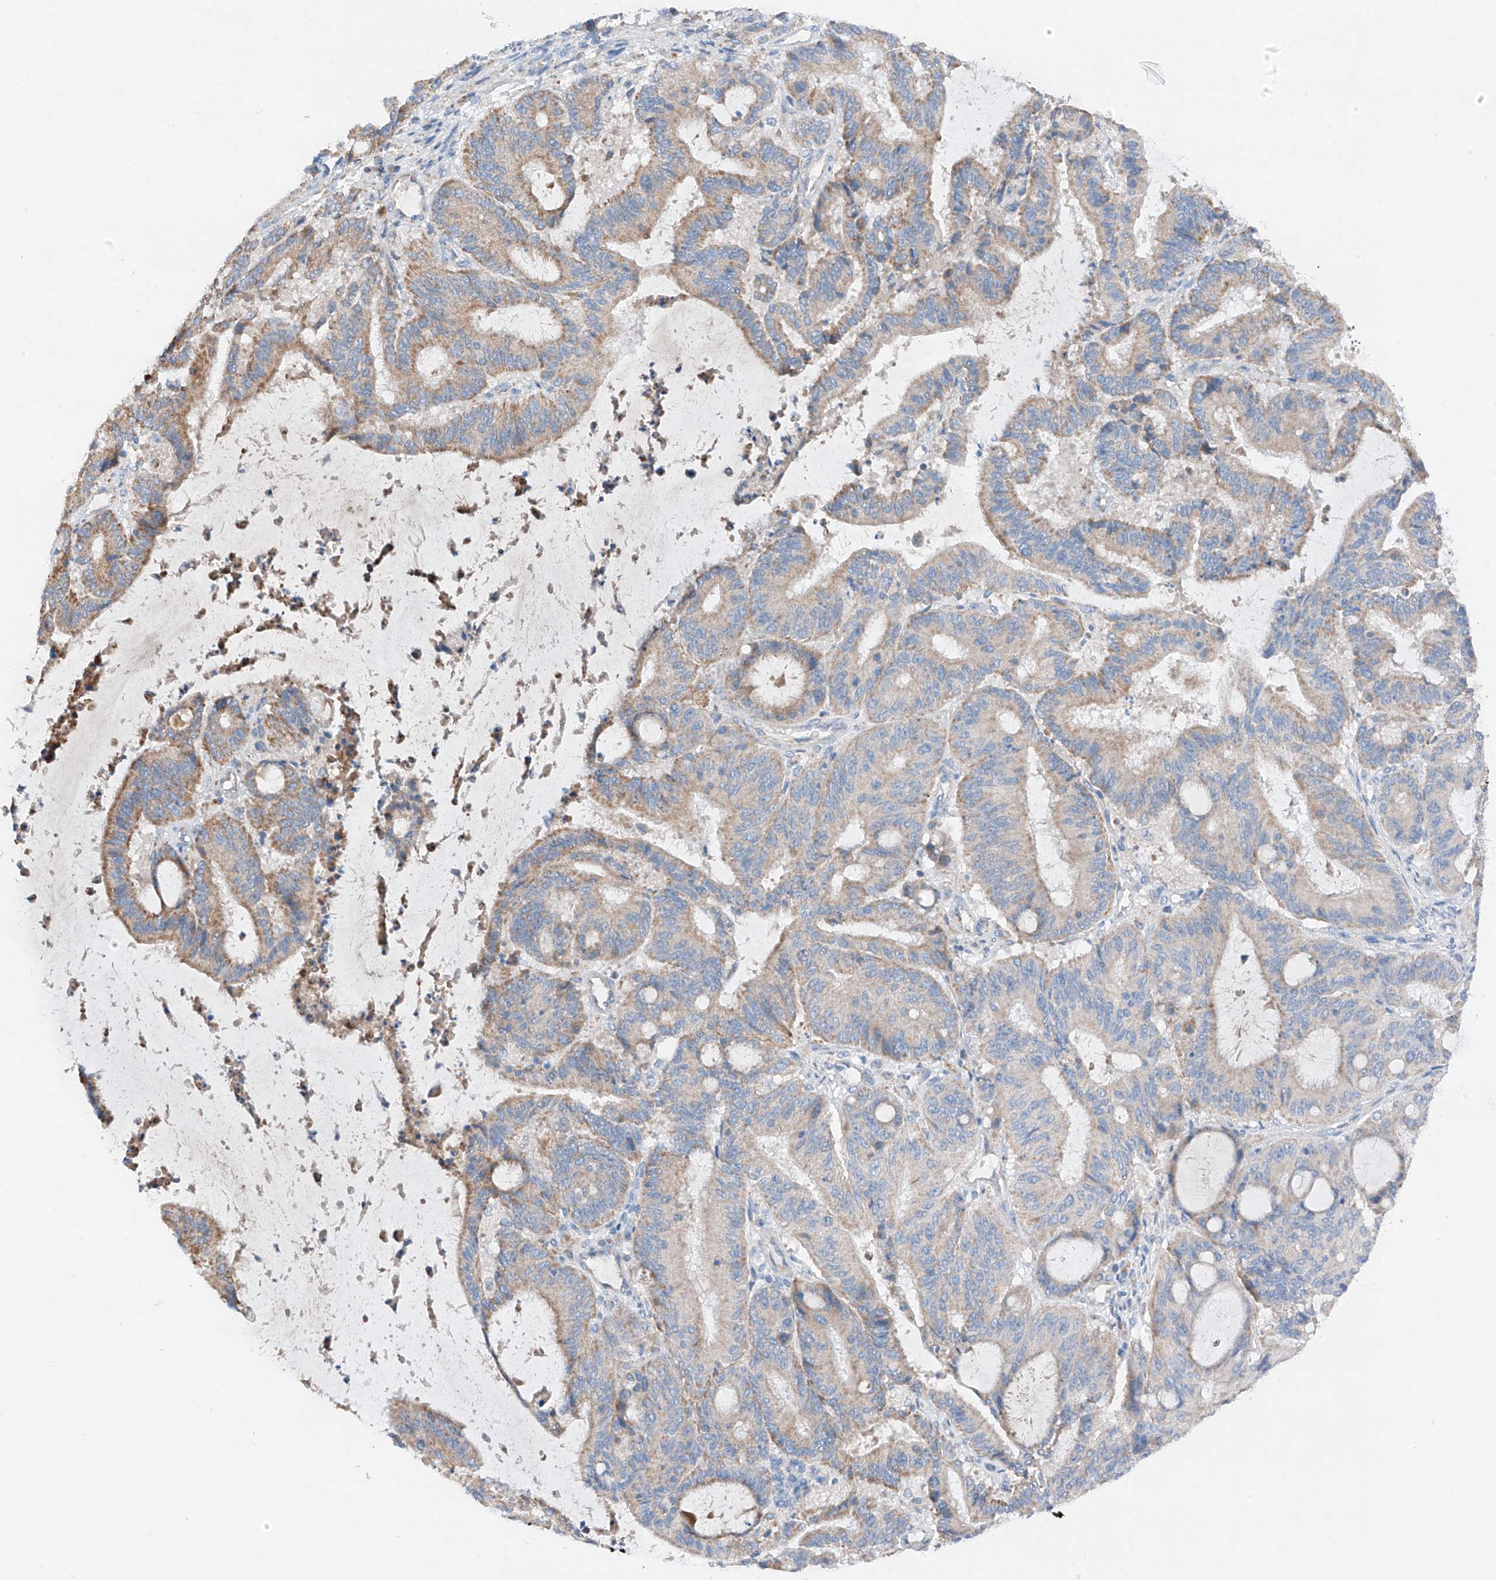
{"staining": {"intensity": "moderate", "quantity": "<25%", "location": "cytoplasmic/membranous"}, "tissue": "liver cancer", "cell_type": "Tumor cells", "image_type": "cancer", "snomed": [{"axis": "morphology", "description": "Normal tissue, NOS"}, {"axis": "morphology", "description": "Cholangiocarcinoma"}, {"axis": "topography", "description": "Liver"}, {"axis": "topography", "description": "Peripheral nerve tissue"}], "caption": "About <25% of tumor cells in human liver cancer demonstrate moderate cytoplasmic/membranous protein expression as visualized by brown immunohistochemical staining.", "gene": "MRAP", "patient": {"sex": "female", "age": 73}}